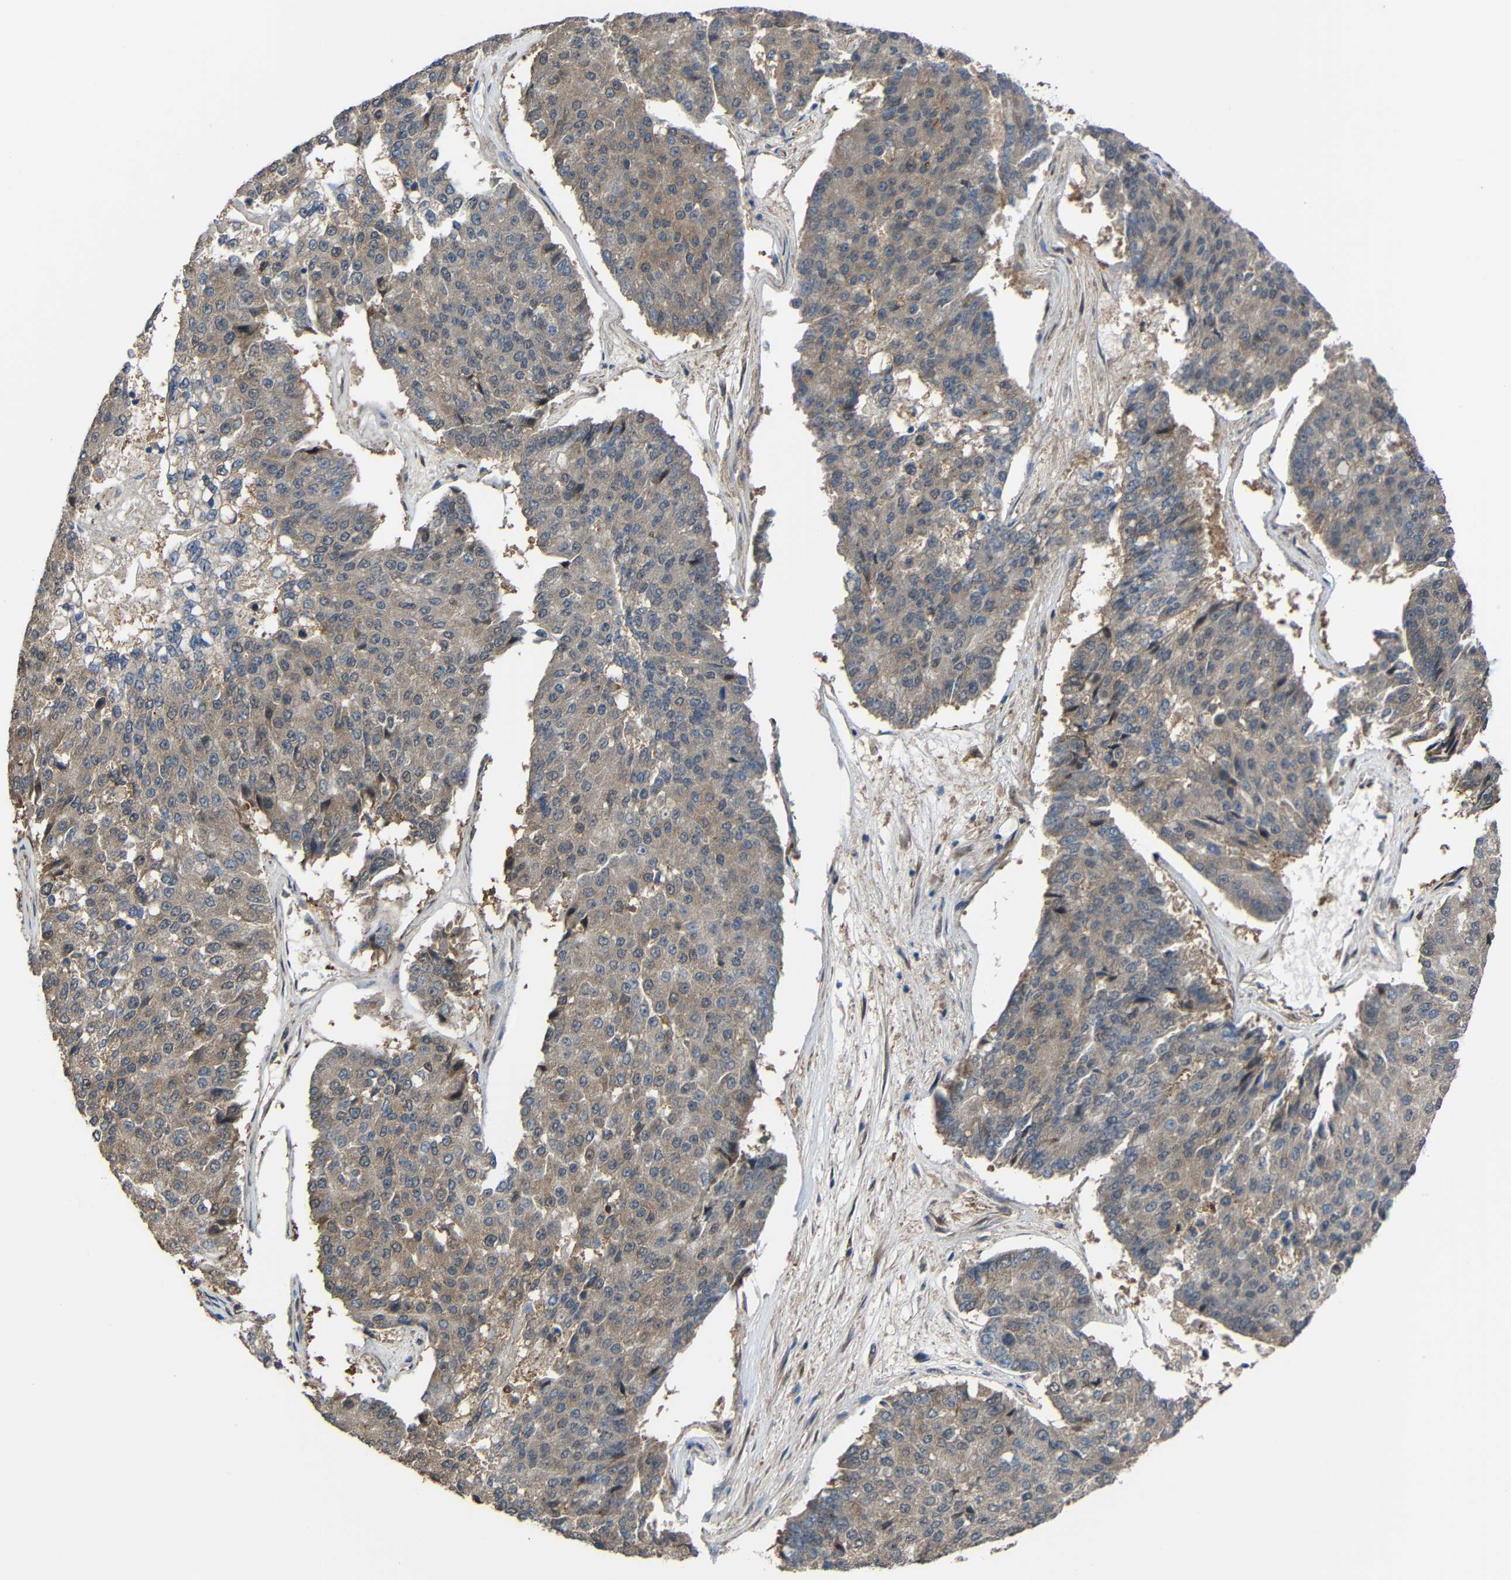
{"staining": {"intensity": "weak", "quantity": ">75%", "location": "cytoplasmic/membranous"}, "tissue": "pancreatic cancer", "cell_type": "Tumor cells", "image_type": "cancer", "snomed": [{"axis": "morphology", "description": "Adenocarcinoma, NOS"}, {"axis": "topography", "description": "Pancreas"}], "caption": "Pancreatic cancer (adenocarcinoma) was stained to show a protein in brown. There is low levels of weak cytoplasmic/membranous staining in about >75% of tumor cells. The protein of interest is stained brown, and the nuclei are stained in blue (DAB (3,3'-diaminobenzidine) IHC with brightfield microscopy, high magnification).", "gene": "CHST9", "patient": {"sex": "male", "age": 50}}